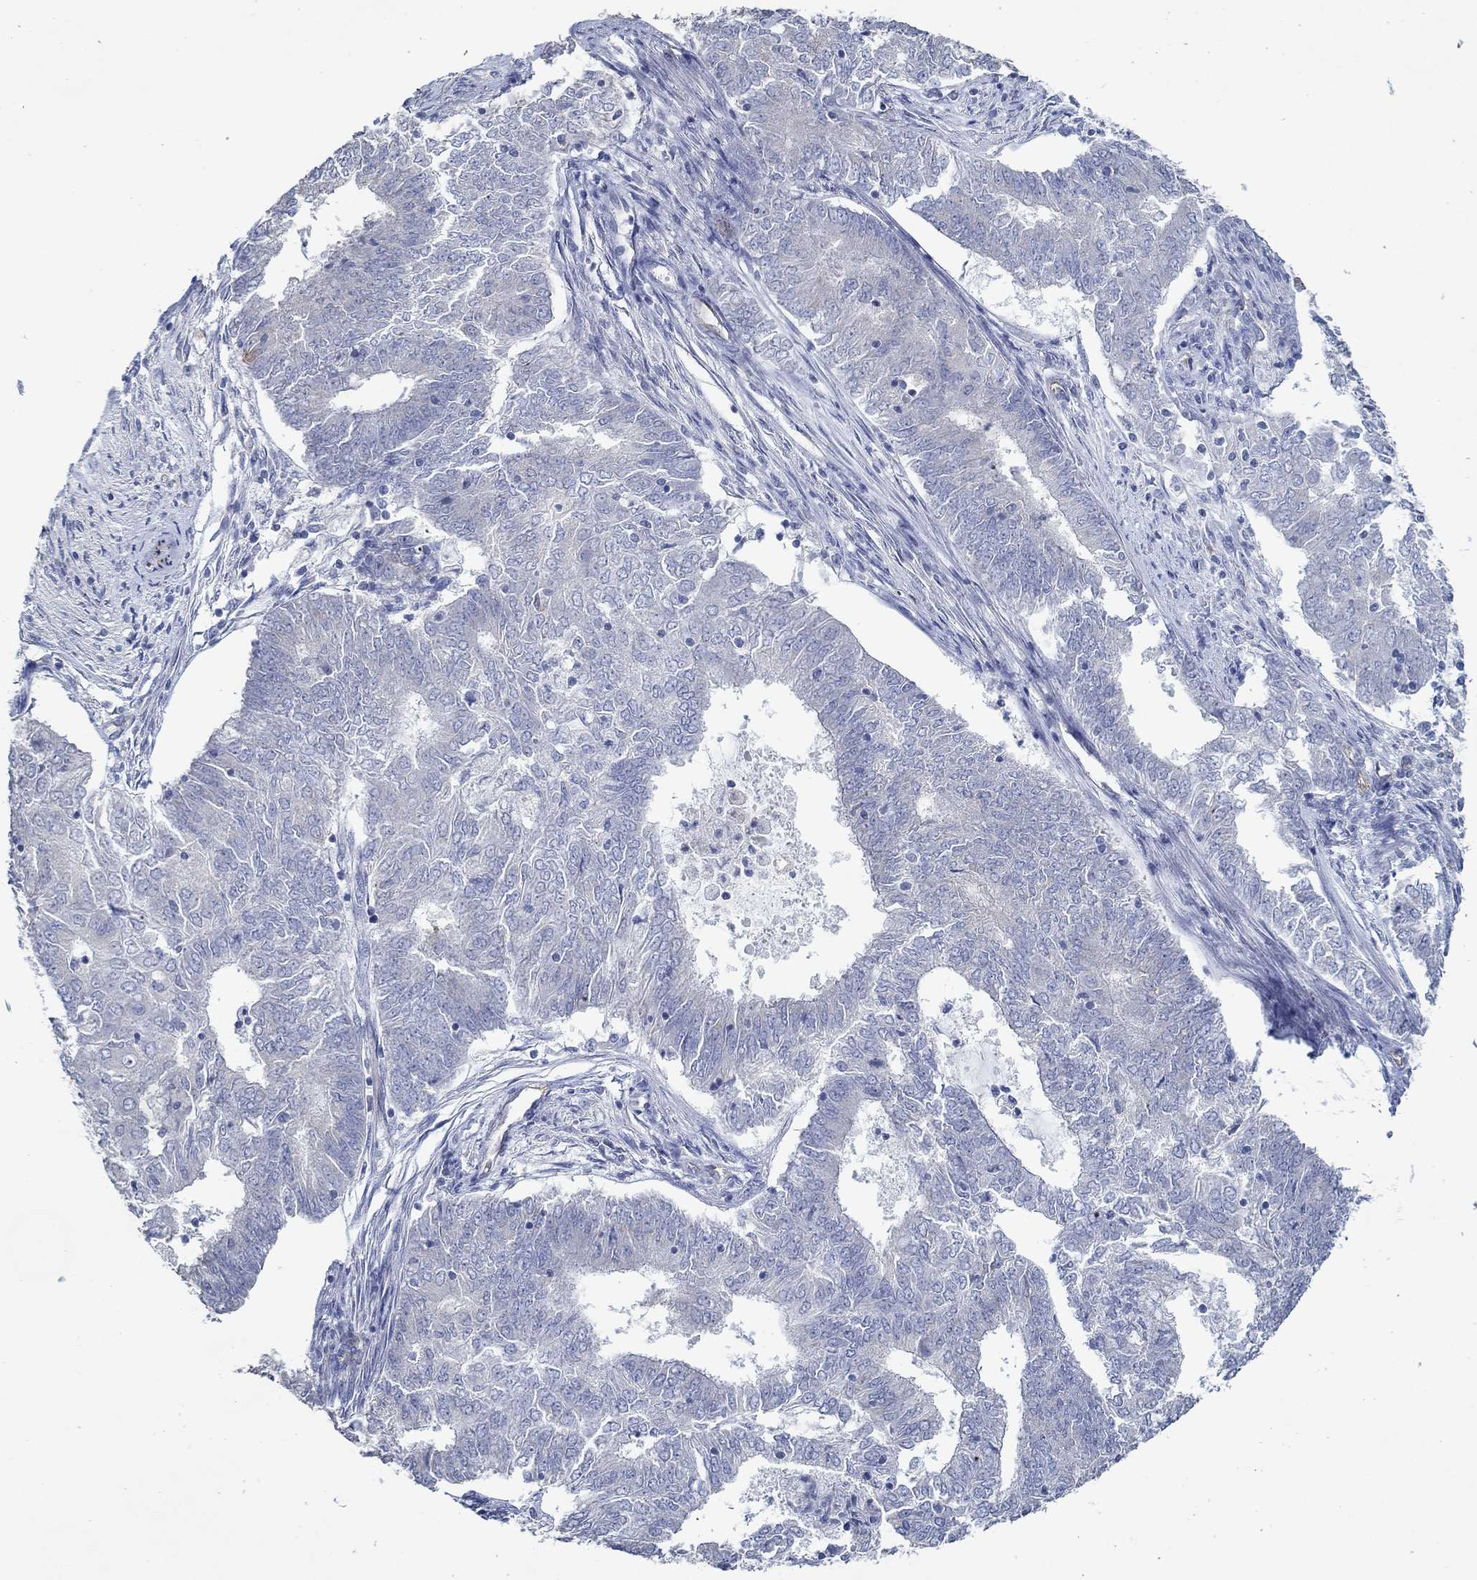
{"staining": {"intensity": "negative", "quantity": "none", "location": "none"}, "tissue": "endometrial cancer", "cell_type": "Tumor cells", "image_type": "cancer", "snomed": [{"axis": "morphology", "description": "Adenocarcinoma, NOS"}, {"axis": "topography", "description": "Endometrium"}], "caption": "This is a image of IHC staining of adenocarcinoma (endometrial), which shows no staining in tumor cells. (DAB (3,3'-diaminobenzidine) IHC with hematoxylin counter stain).", "gene": "GJA5", "patient": {"sex": "female", "age": 62}}